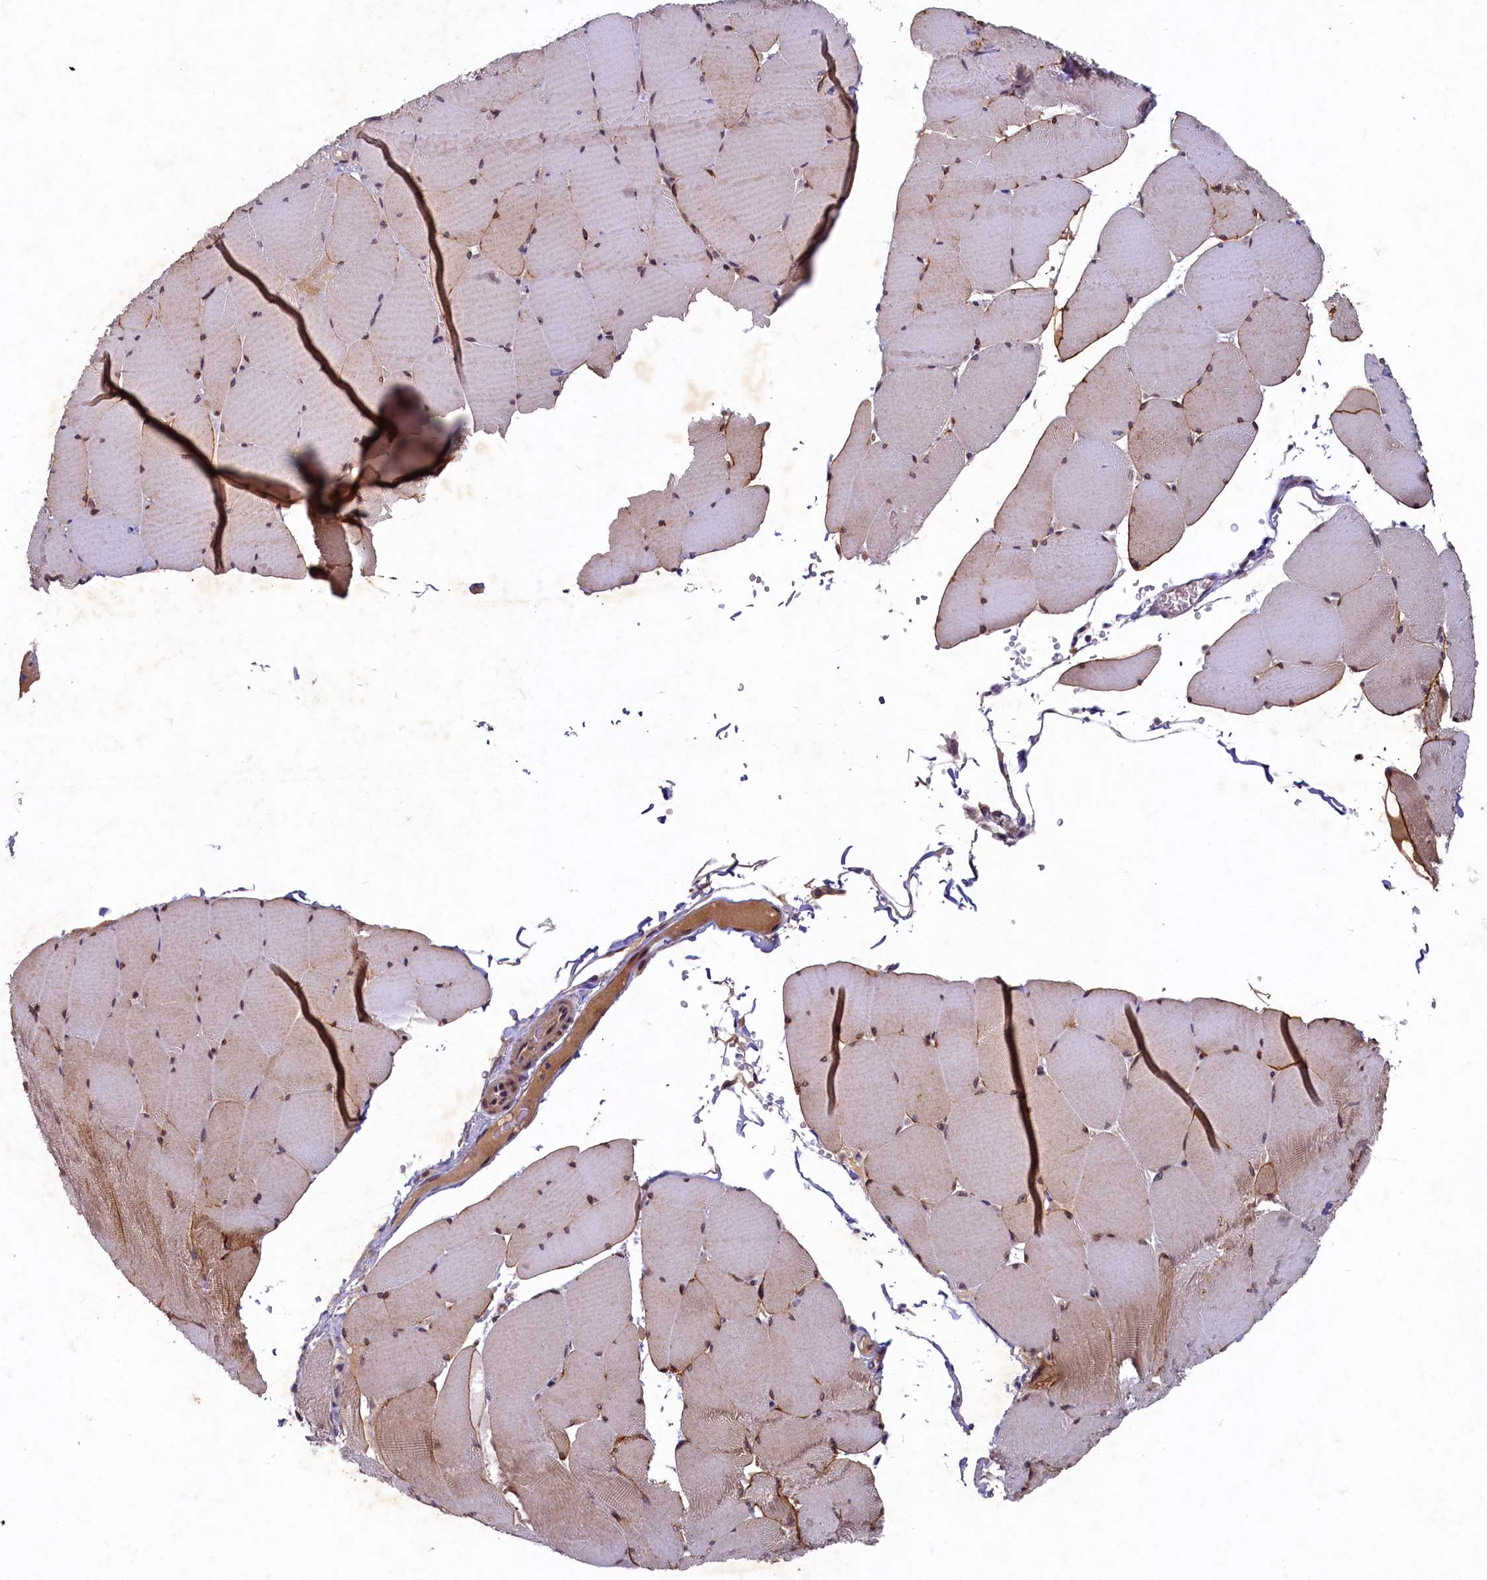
{"staining": {"intensity": "moderate", "quantity": "25%-75%", "location": "cytoplasmic/membranous,nuclear"}, "tissue": "skeletal muscle", "cell_type": "Myocytes", "image_type": "normal", "snomed": [{"axis": "morphology", "description": "Normal tissue, NOS"}, {"axis": "topography", "description": "Skeletal muscle"}, {"axis": "topography", "description": "Head-Neck"}], "caption": "Benign skeletal muscle was stained to show a protein in brown. There is medium levels of moderate cytoplasmic/membranous,nuclear staining in approximately 25%-75% of myocytes. The staining was performed using DAB to visualize the protein expression in brown, while the nuclei were stained in blue with hematoxylin (Magnification: 20x).", "gene": "LATS2", "patient": {"sex": "male", "age": 66}}